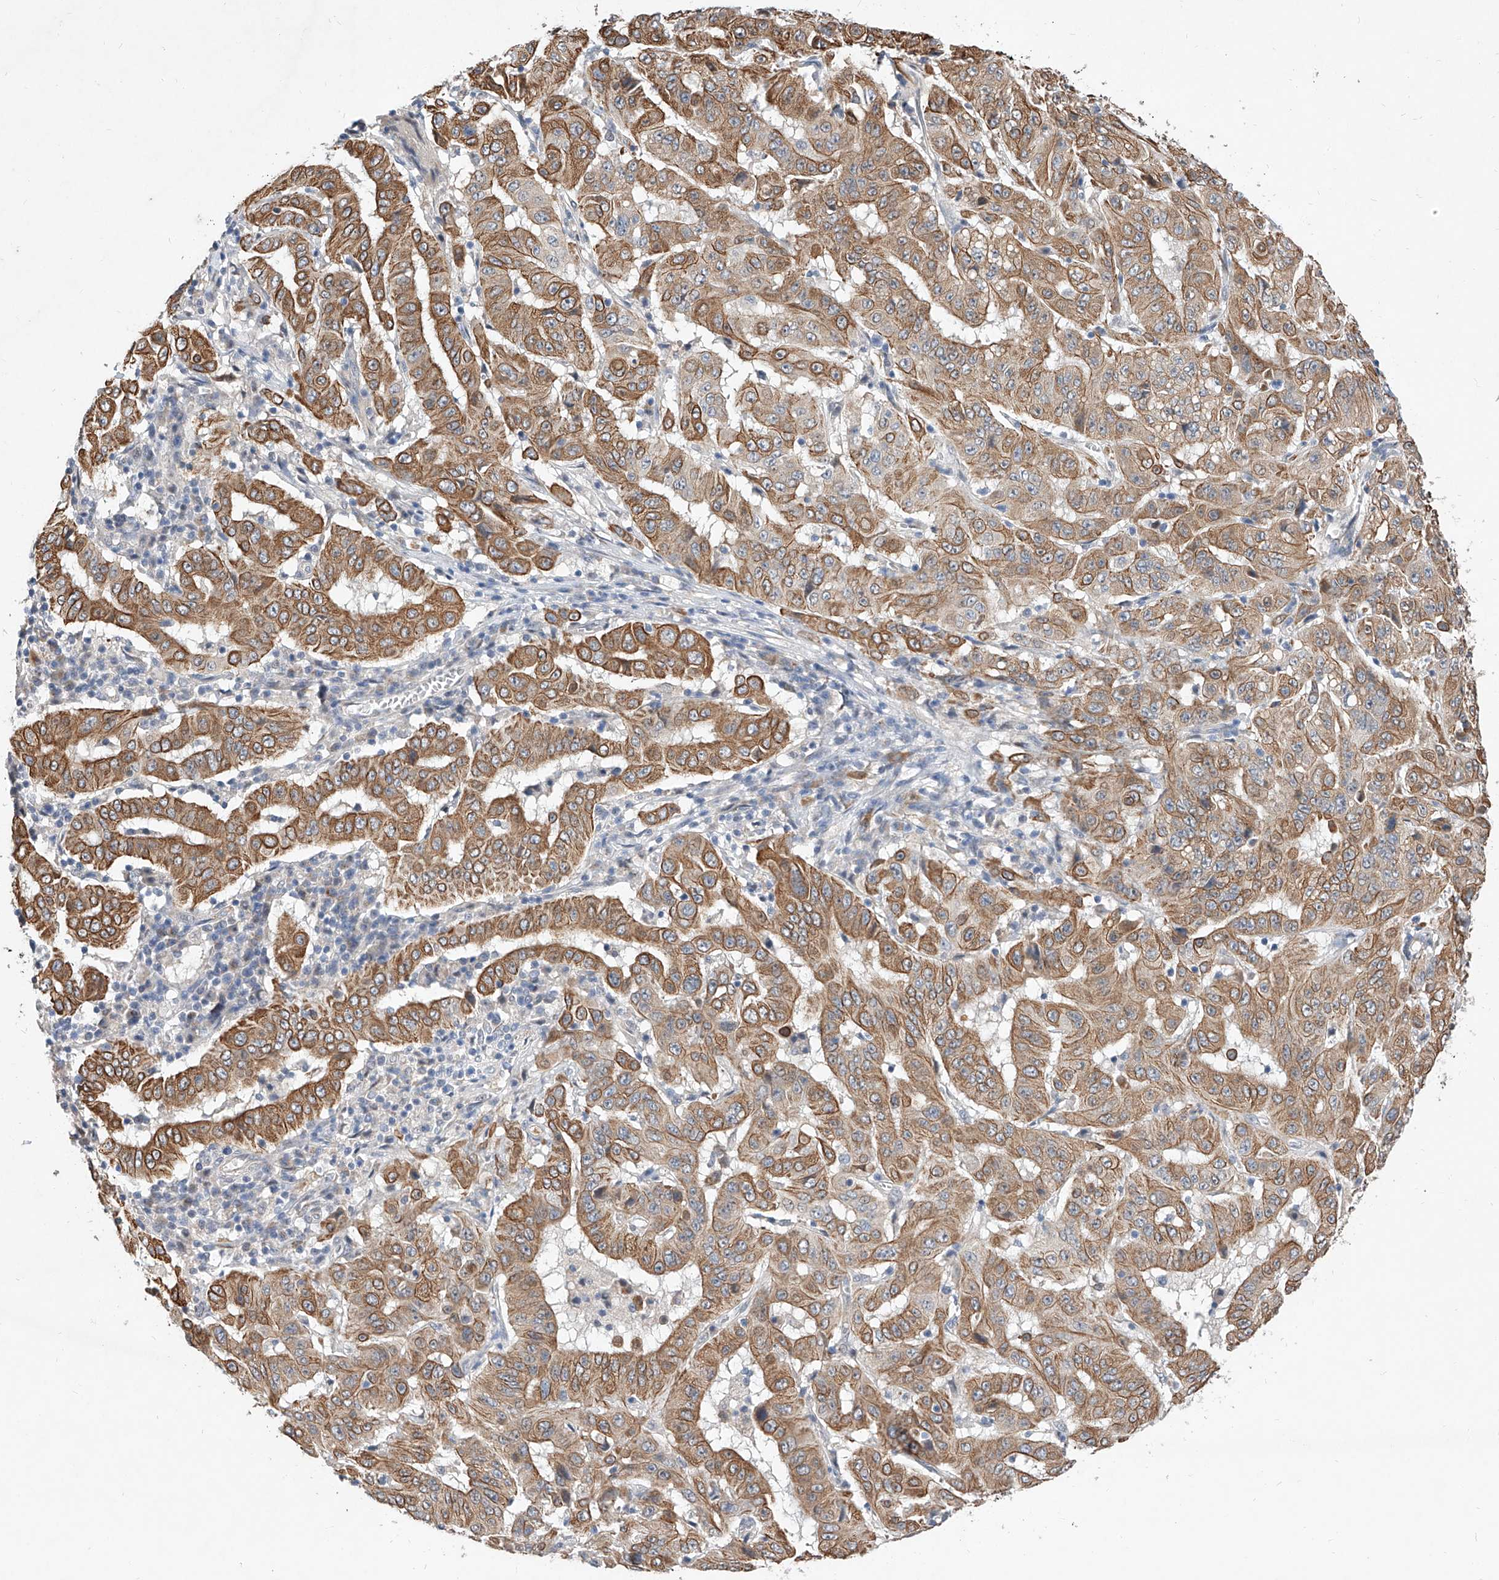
{"staining": {"intensity": "moderate", "quantity": ">75%", "location": "cytoplasmic/membranous"}, "tissue": "pancreatic cancer", "cell_type": "Tumor cells", "image_type": "cancer", "snomed": [{"axis": "morphology", "description": "Adenocarcinoma, NOS"}, {"axis": "topography", "description": "Pancreas"}], "caption": "Moderate cytoplasmic/membranous protein positivity is appreciated in approximately >75% of tumor cells in pancreatic cancer.", "gene": "MFSD4B", "patient": {"sex": "male", "age": 63}}